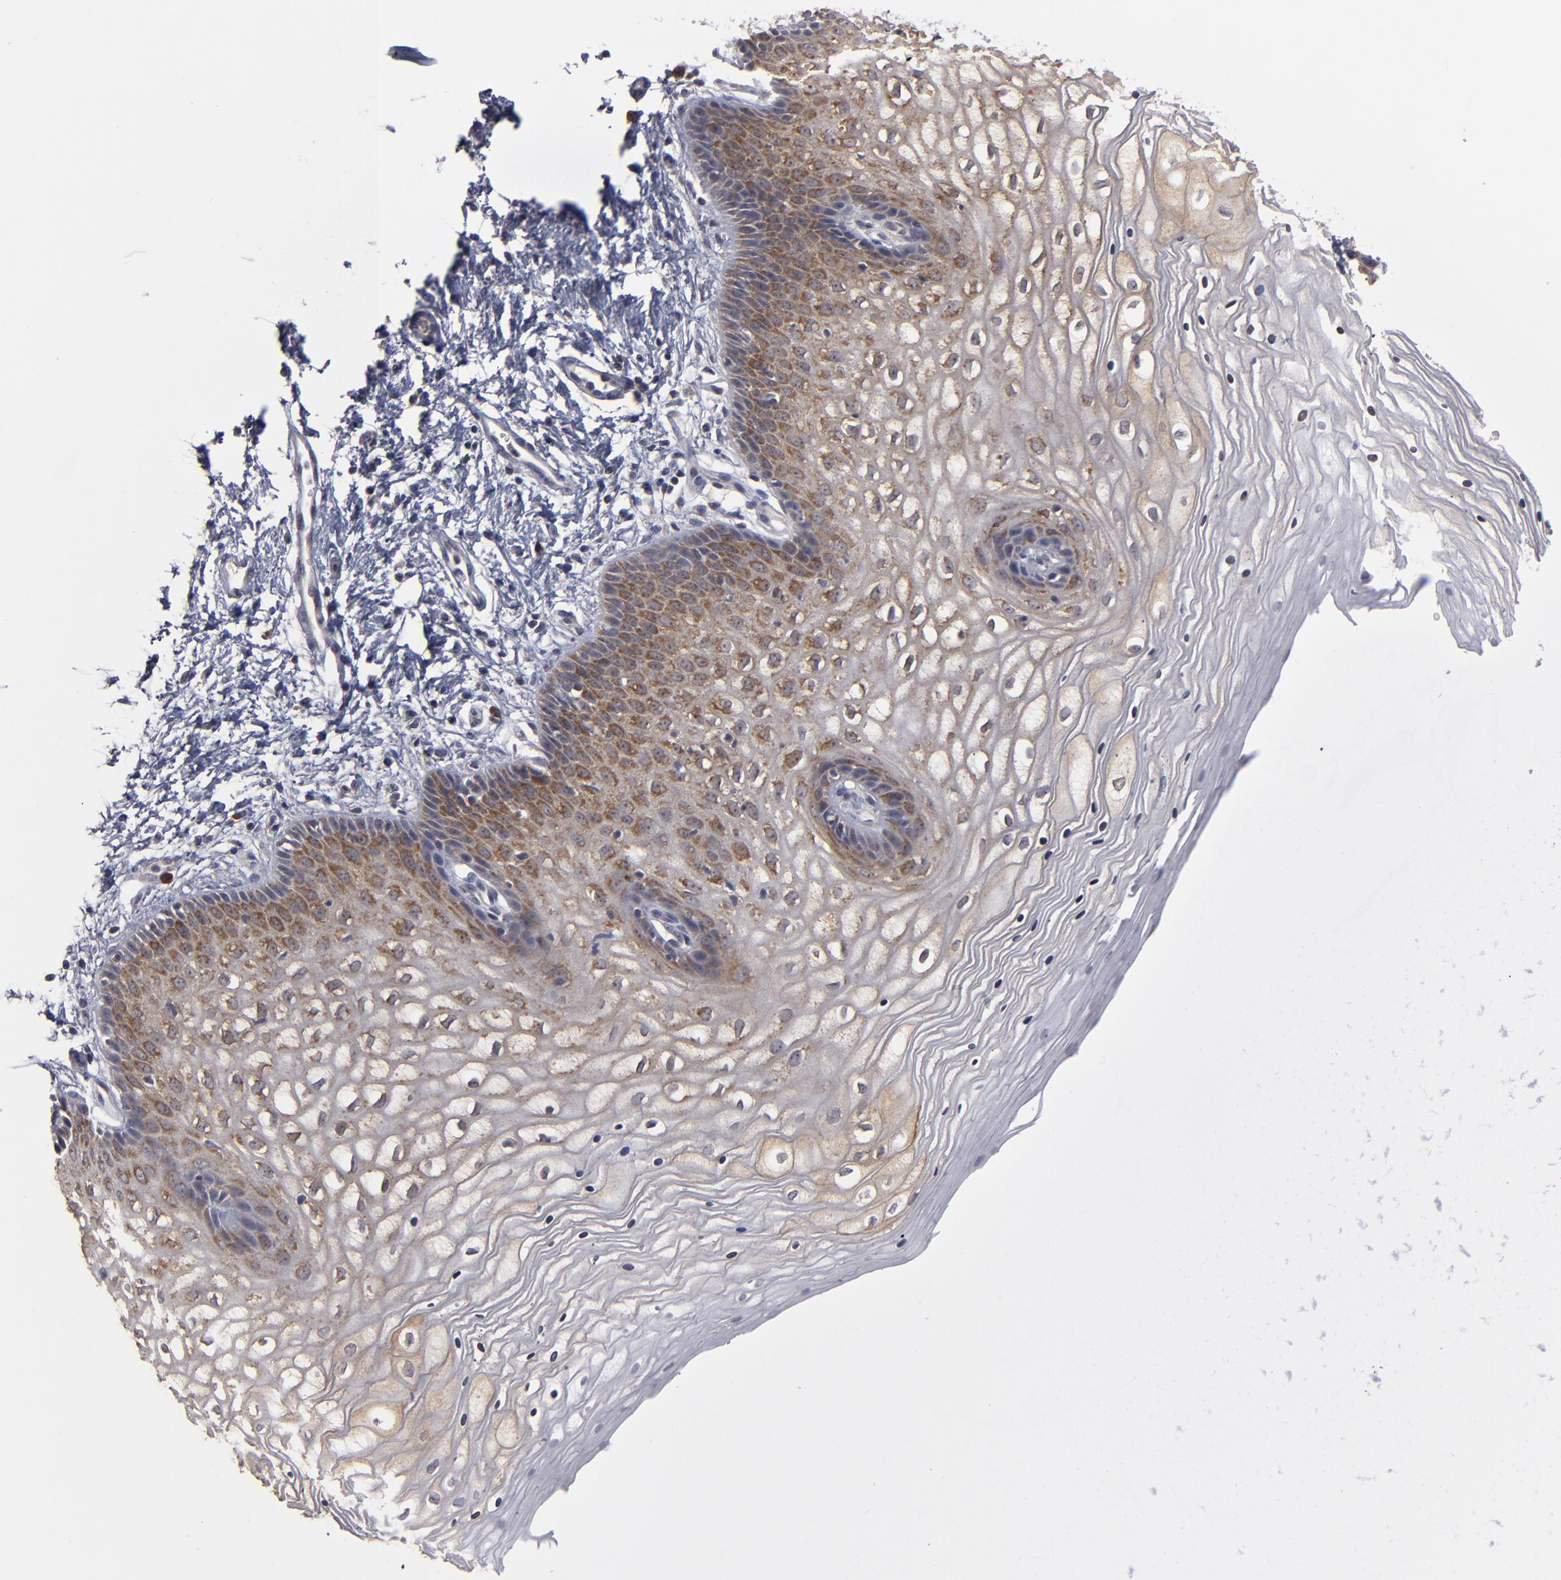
{"staining": {"intensity": "strong", "quantity": "25%-75%", "location": "cytoplasmic/membranous"}, "tissue": "vagina", "cell_type": "Squamous epithelial cells", "image_type": "normal", "snomed": [{"axis": "morphology", "description": "Normal tissue, NOS"}, {"axis": "topography", "description": "Vagina"}], "caption": "A brown stain highlights strong cytoplasmic/membranous expression of a protein in squamous epithelial cells of benign human vagina. The protein of interest is shown in brown color, while the nuclei are stained blue.", "gene": "GLCCI1", "patient": {"sex": "female", "age": 34}}